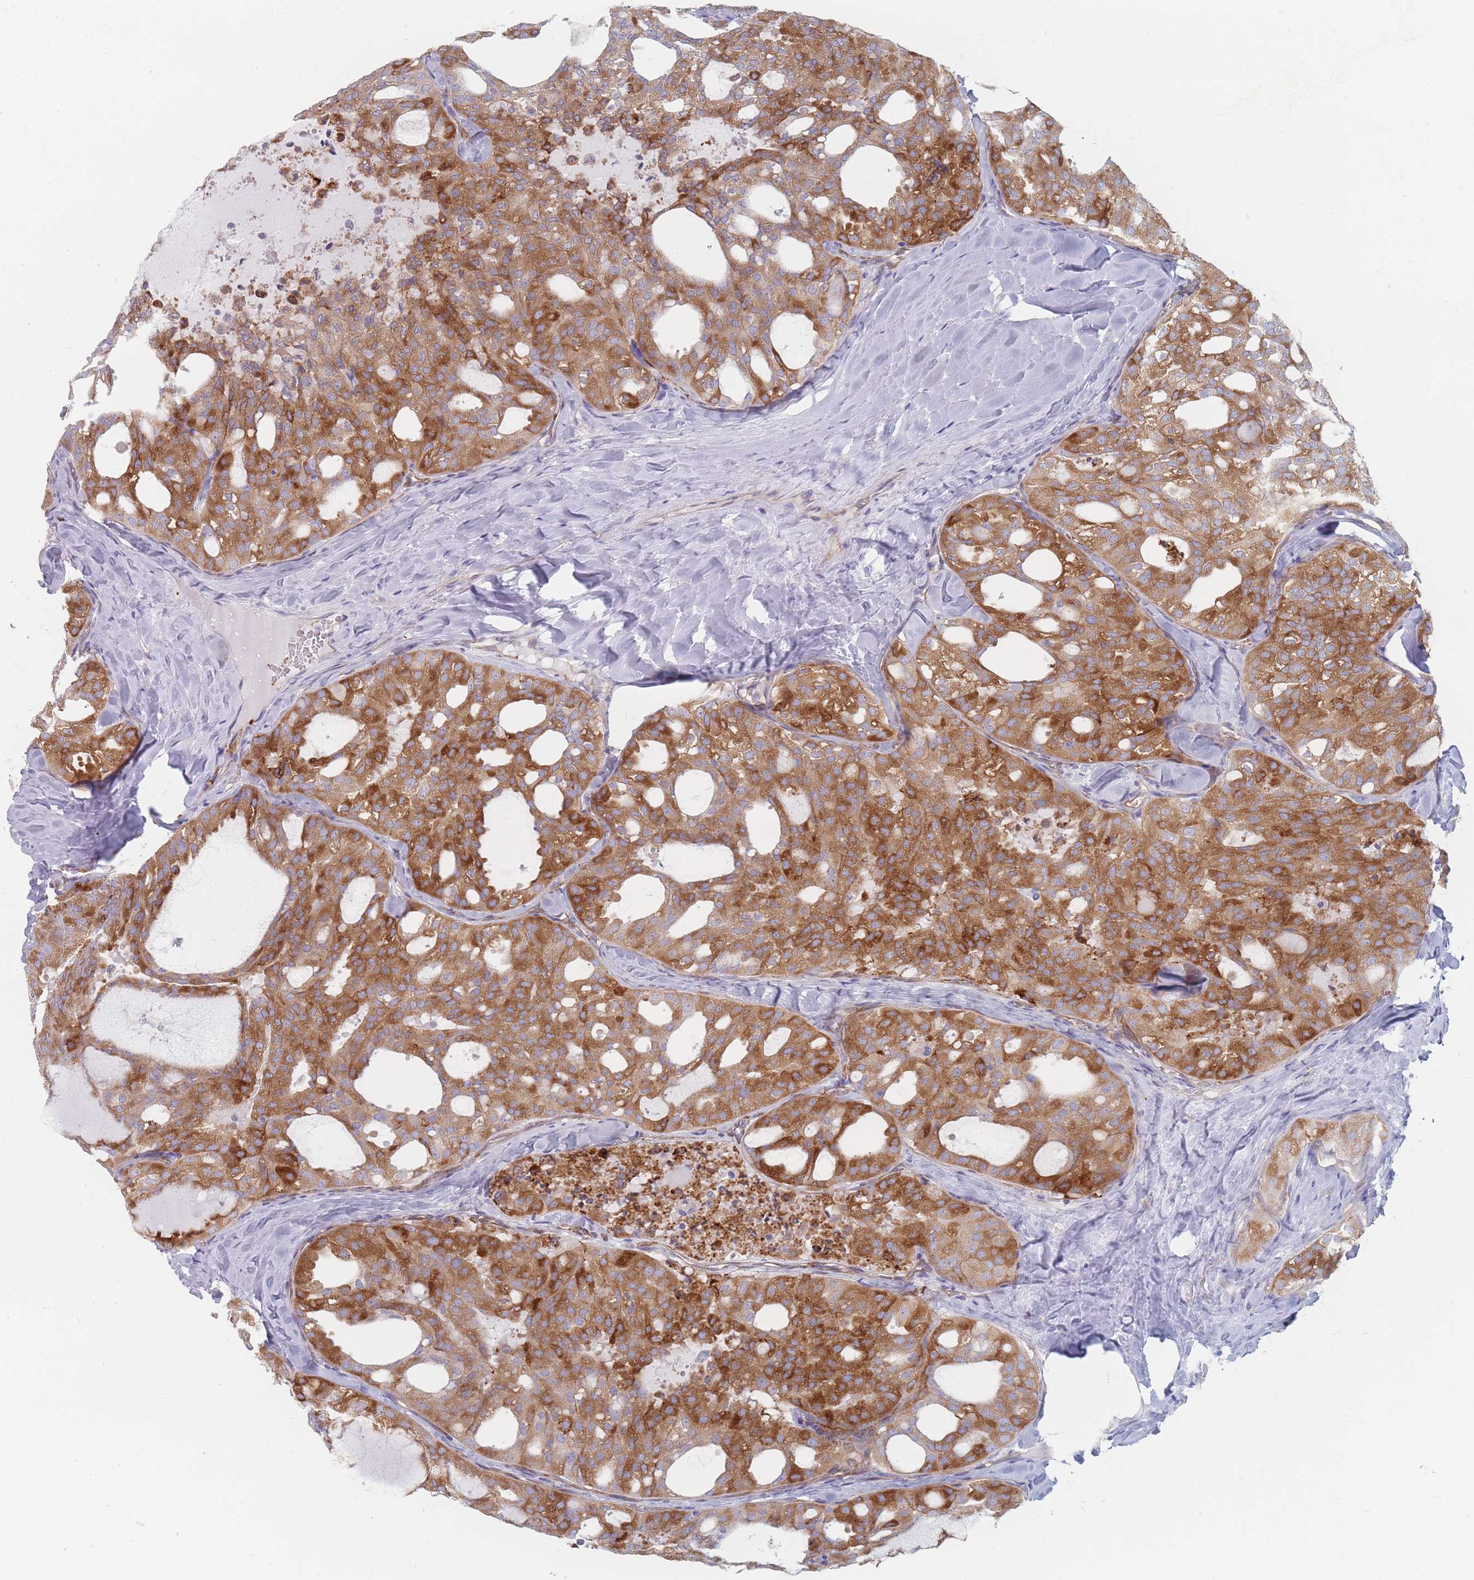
{"staining": {"intensity": "strong", "quantity": ">75%", "location": "cytoplasmic/membranous"}, "tissue": "thyroid cancer", "cell_type": "Tumor cells", "image_type": "cancer", "snomed": [{"axis": "morphology", "description": "Follicular adenoma carcinoma, NOS"}, {"axis": "topography", "description": "Thyroid gland"}], "caption": "IHC micrograph of human thyroid follicular adenoma carcinoma stained for a protein (brown), which demonstrates high levels of strong cytoplasmic/membranous positivity in approximately >75% of tumor cells.", "gene": "ERBIN", "patient": {"sex": "male", "age": 75}}